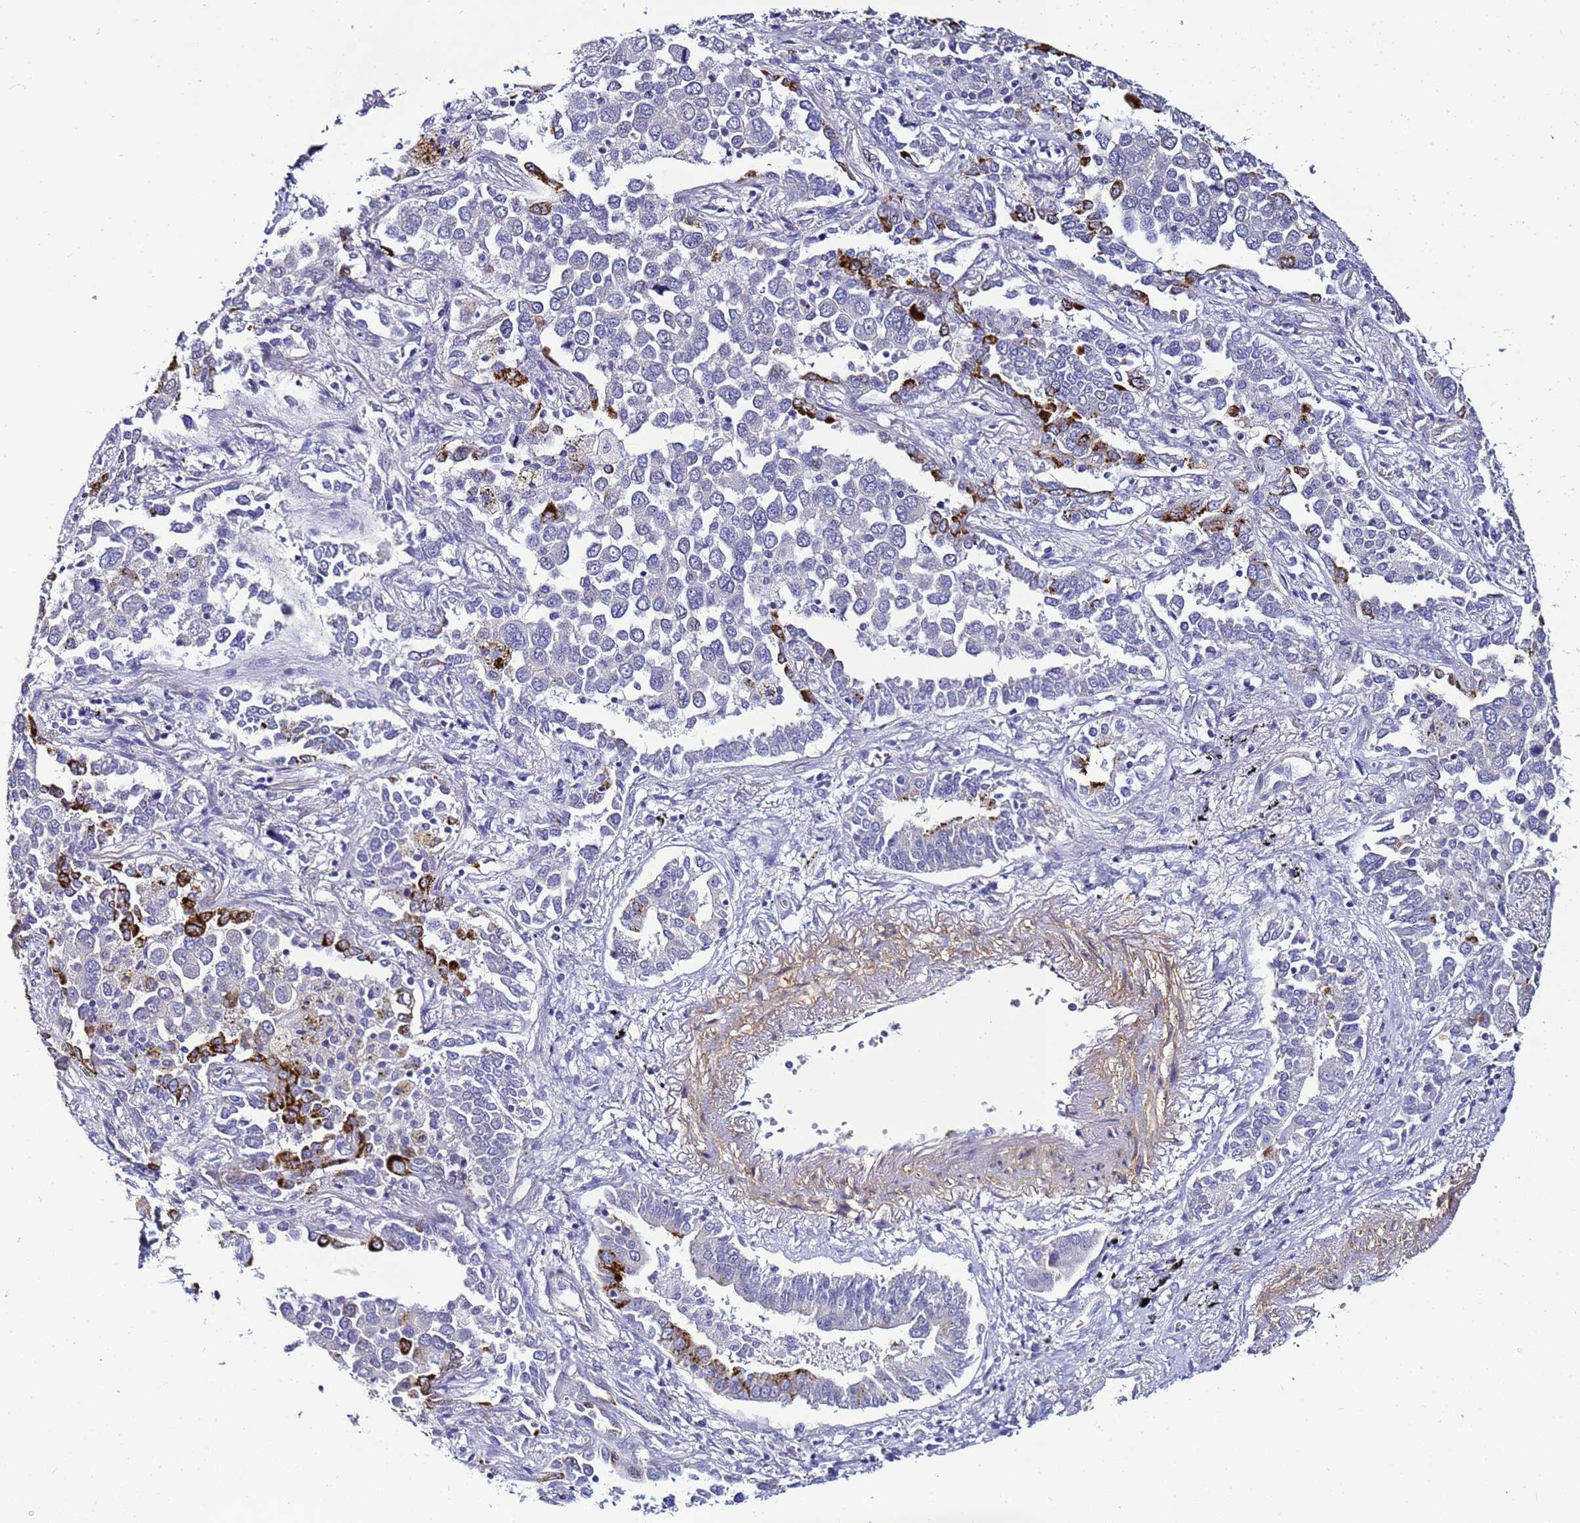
{"staining": {"intensity": "negative", "quantity": "none", "location": "none"}, "tissue": "lung cancer", "cell_type": "Tumor cells", "image_type": "cancer", "snomed": [{"axis": "morphology", "description": "Adenocarcinoma, NOS"}, {"axis": "topography", "description": "Lung"}], "caption": "Immunohistochemistry (IHC) of lung adenocarcinoma shows no positivity in tumor cells. (IHC, brightfield microscopy, high magnification).", "gene": "FAM166B", "patient": {"sex": "male", "age": 67}}